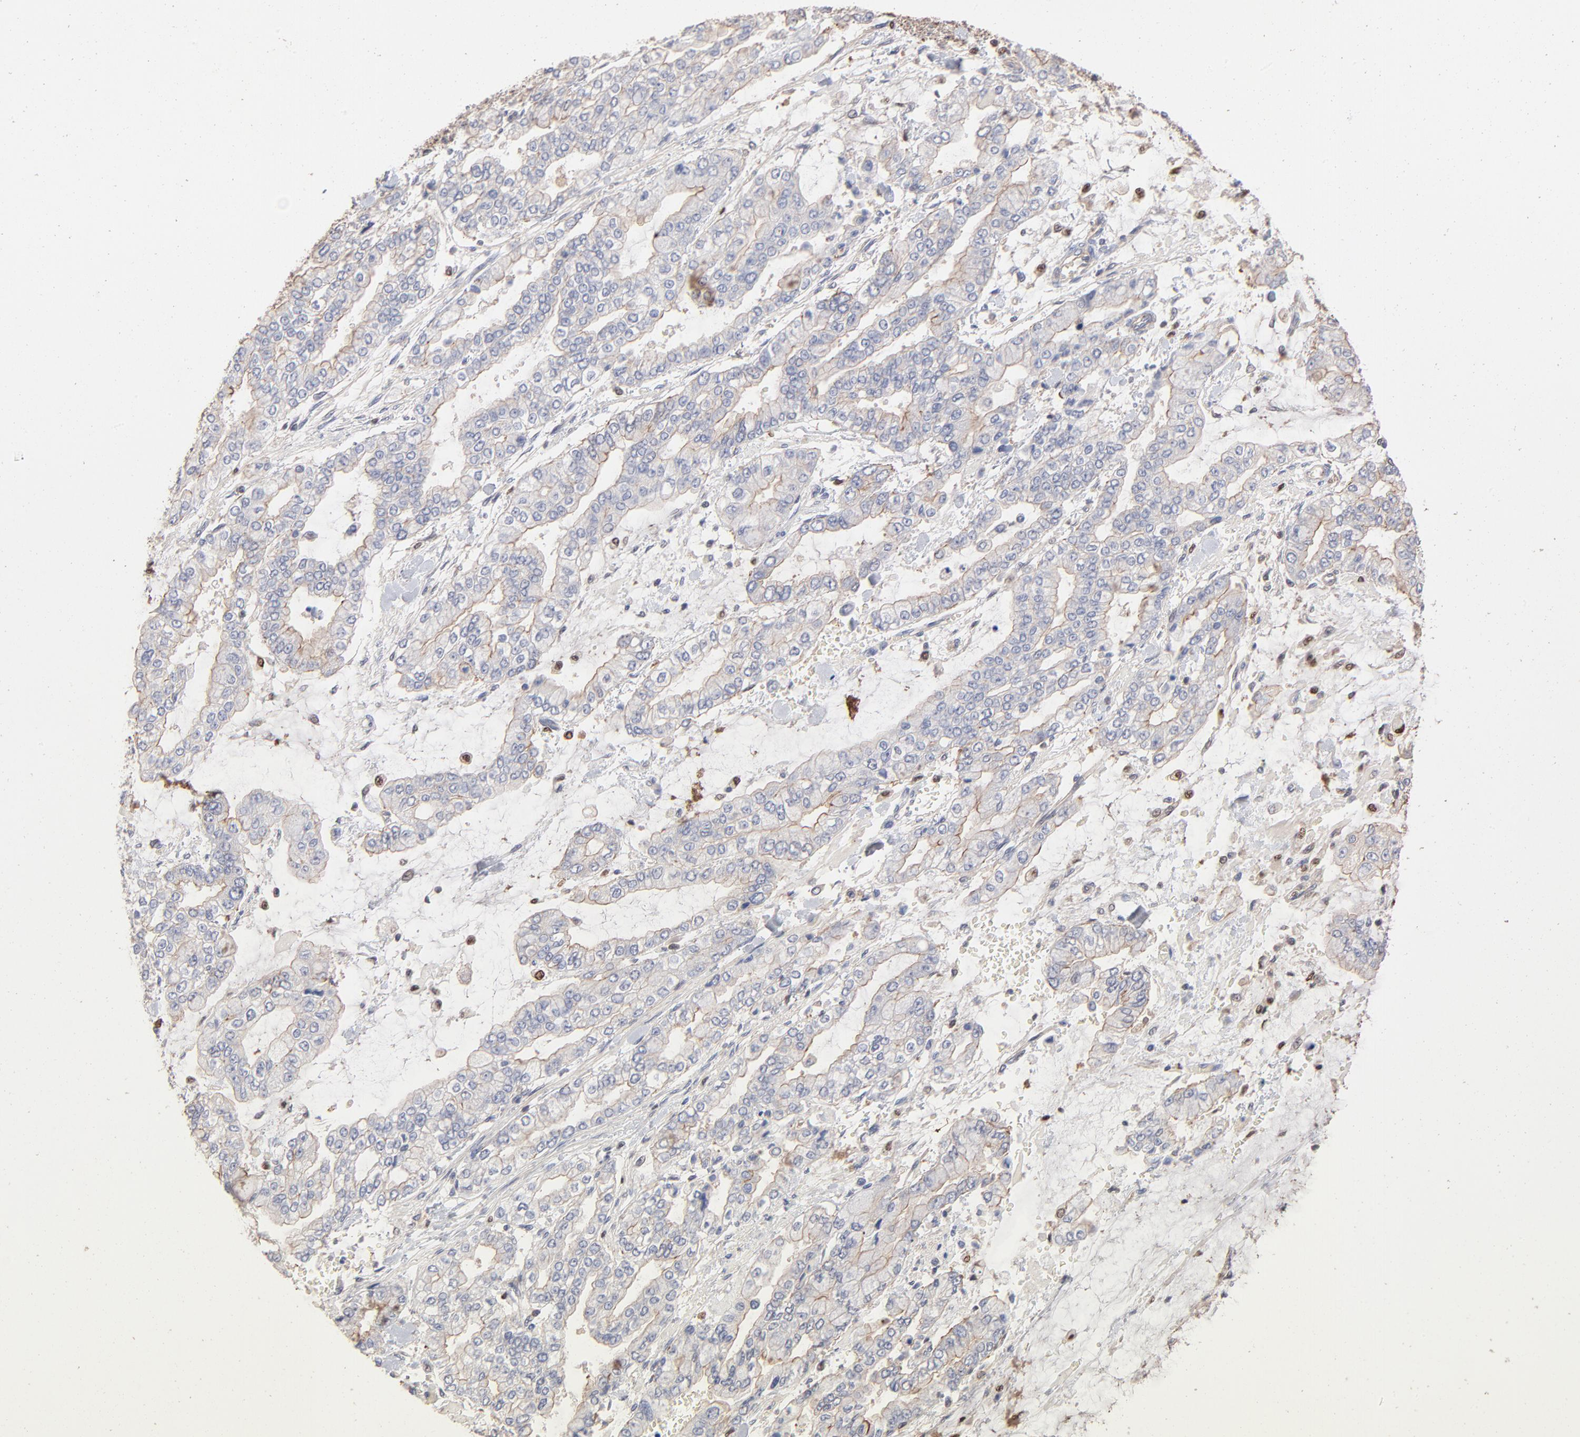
{"staining": {"intensity": "negative", "quantity": "none", "location": "none"}, "tissue": "stomach cancer", "cell_type": "Tumor cells", "image_type": "cancer", "snomed": [{"axis": "morphology", "description": "Normal tissue, NOS"}, {"axis": "morphology", "description": "Adenocarcinoma, NOS"}, {"axis": "topography", "description": "Stomach, upper"}, {"axis": "topography", "description": "Stomach"}], "caption": "Immunohistochemistry (IHC) image of stomach cancer (adenocarcinoma) stained for a protein (brown), which displays no staining in tumor cells.", "gene": "ARHGEF6", "patient": {"sex": "male", "age": 76}}